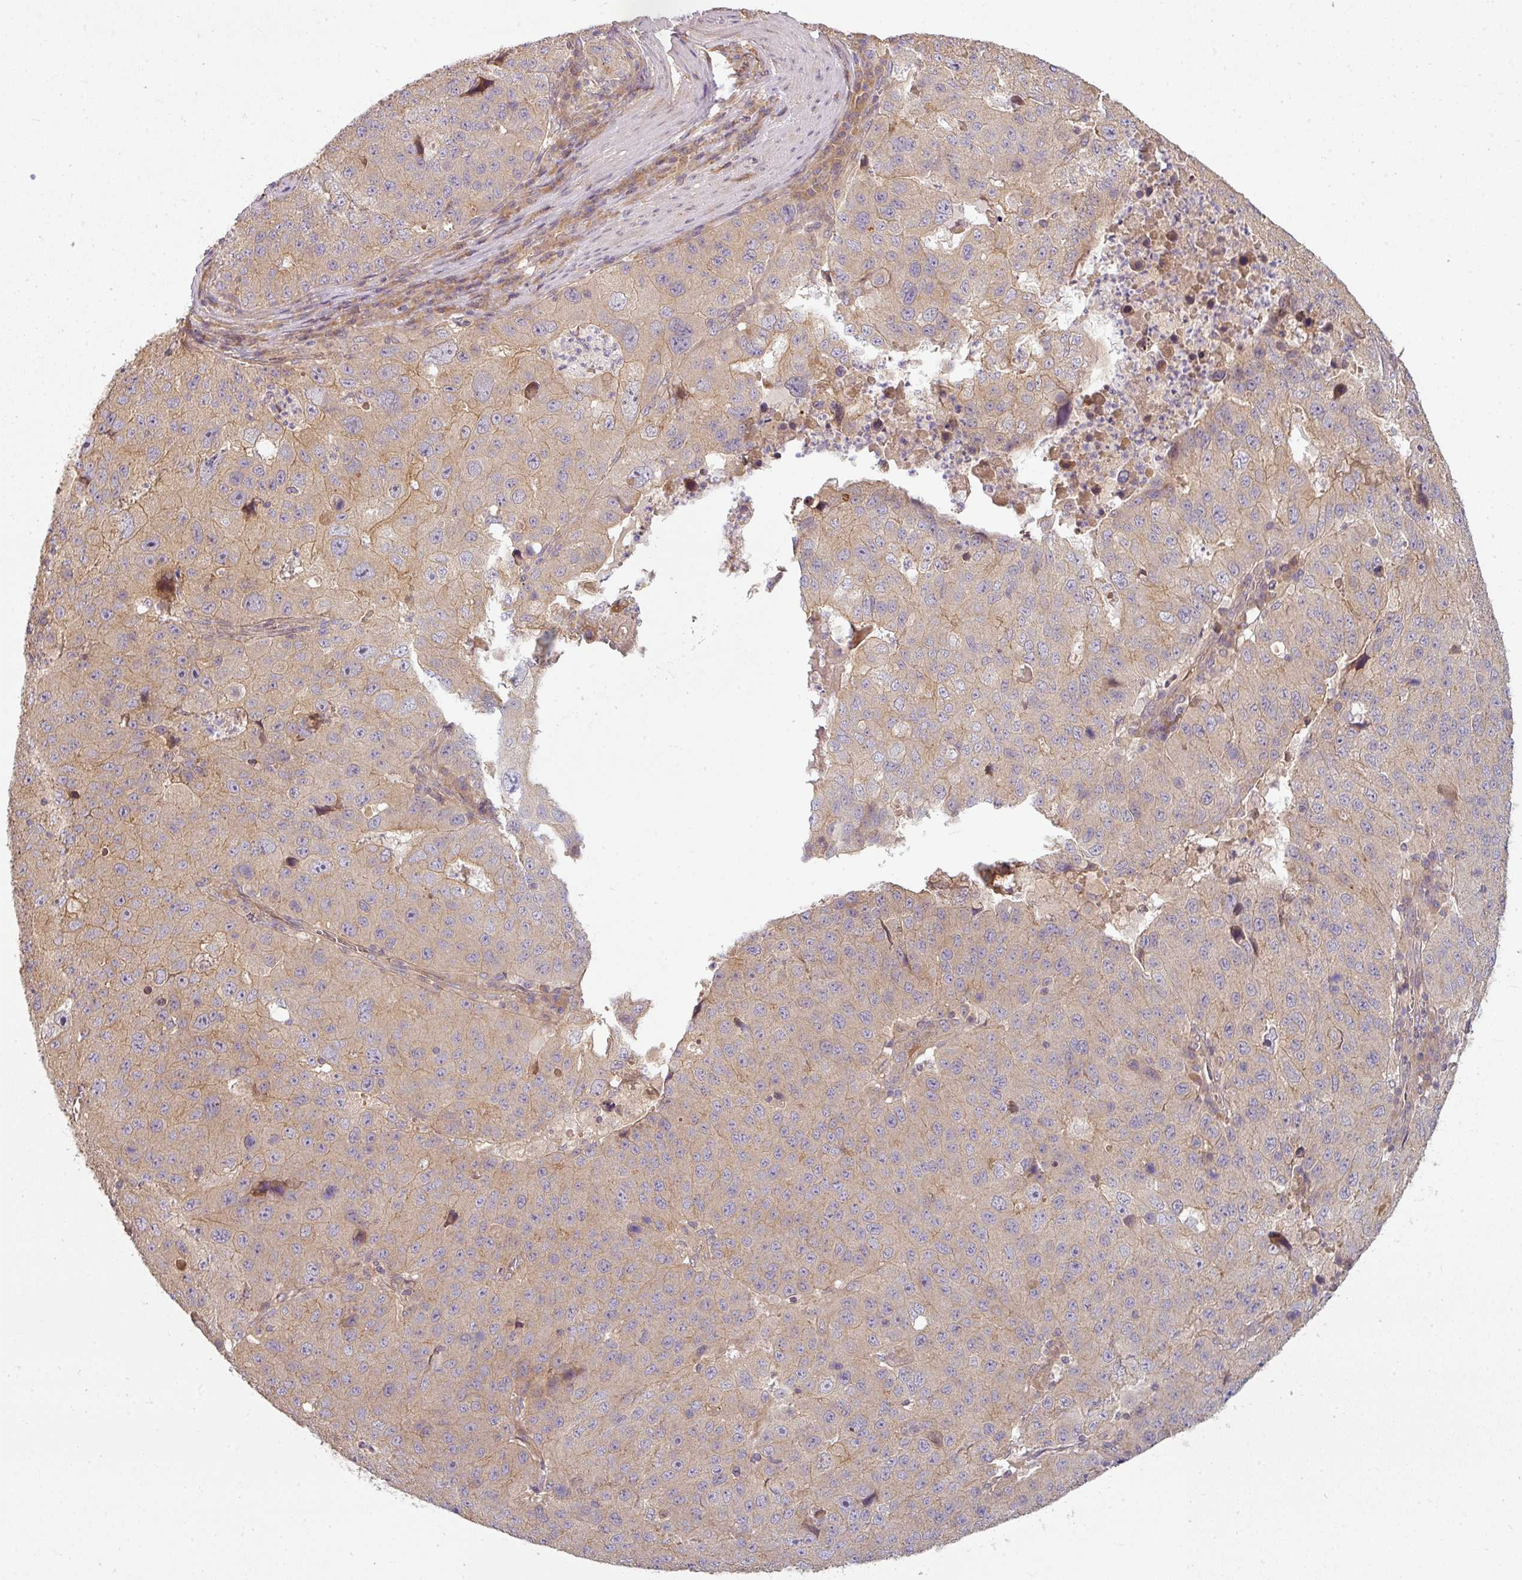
{"staining": {"intensity": "weak", "quantity": "<25%", "location": "cytoplasmic/membranous"}, "tissue": "stomach cancer", "cell_type": "Tumor cells", "image_type": "cancer", "snomed": [{"axis": "morphology", "description": "Adenocarcinoma, NOS"}, {"axis": "topography", "description": "Stomach"}], "caption": "A histopathology image of adenocarcinoma (stomach) stained for a protein shows no brown staining in tumor cells.", "gene": "RNF31", "patient": {"sex": "male", "age": 71}}